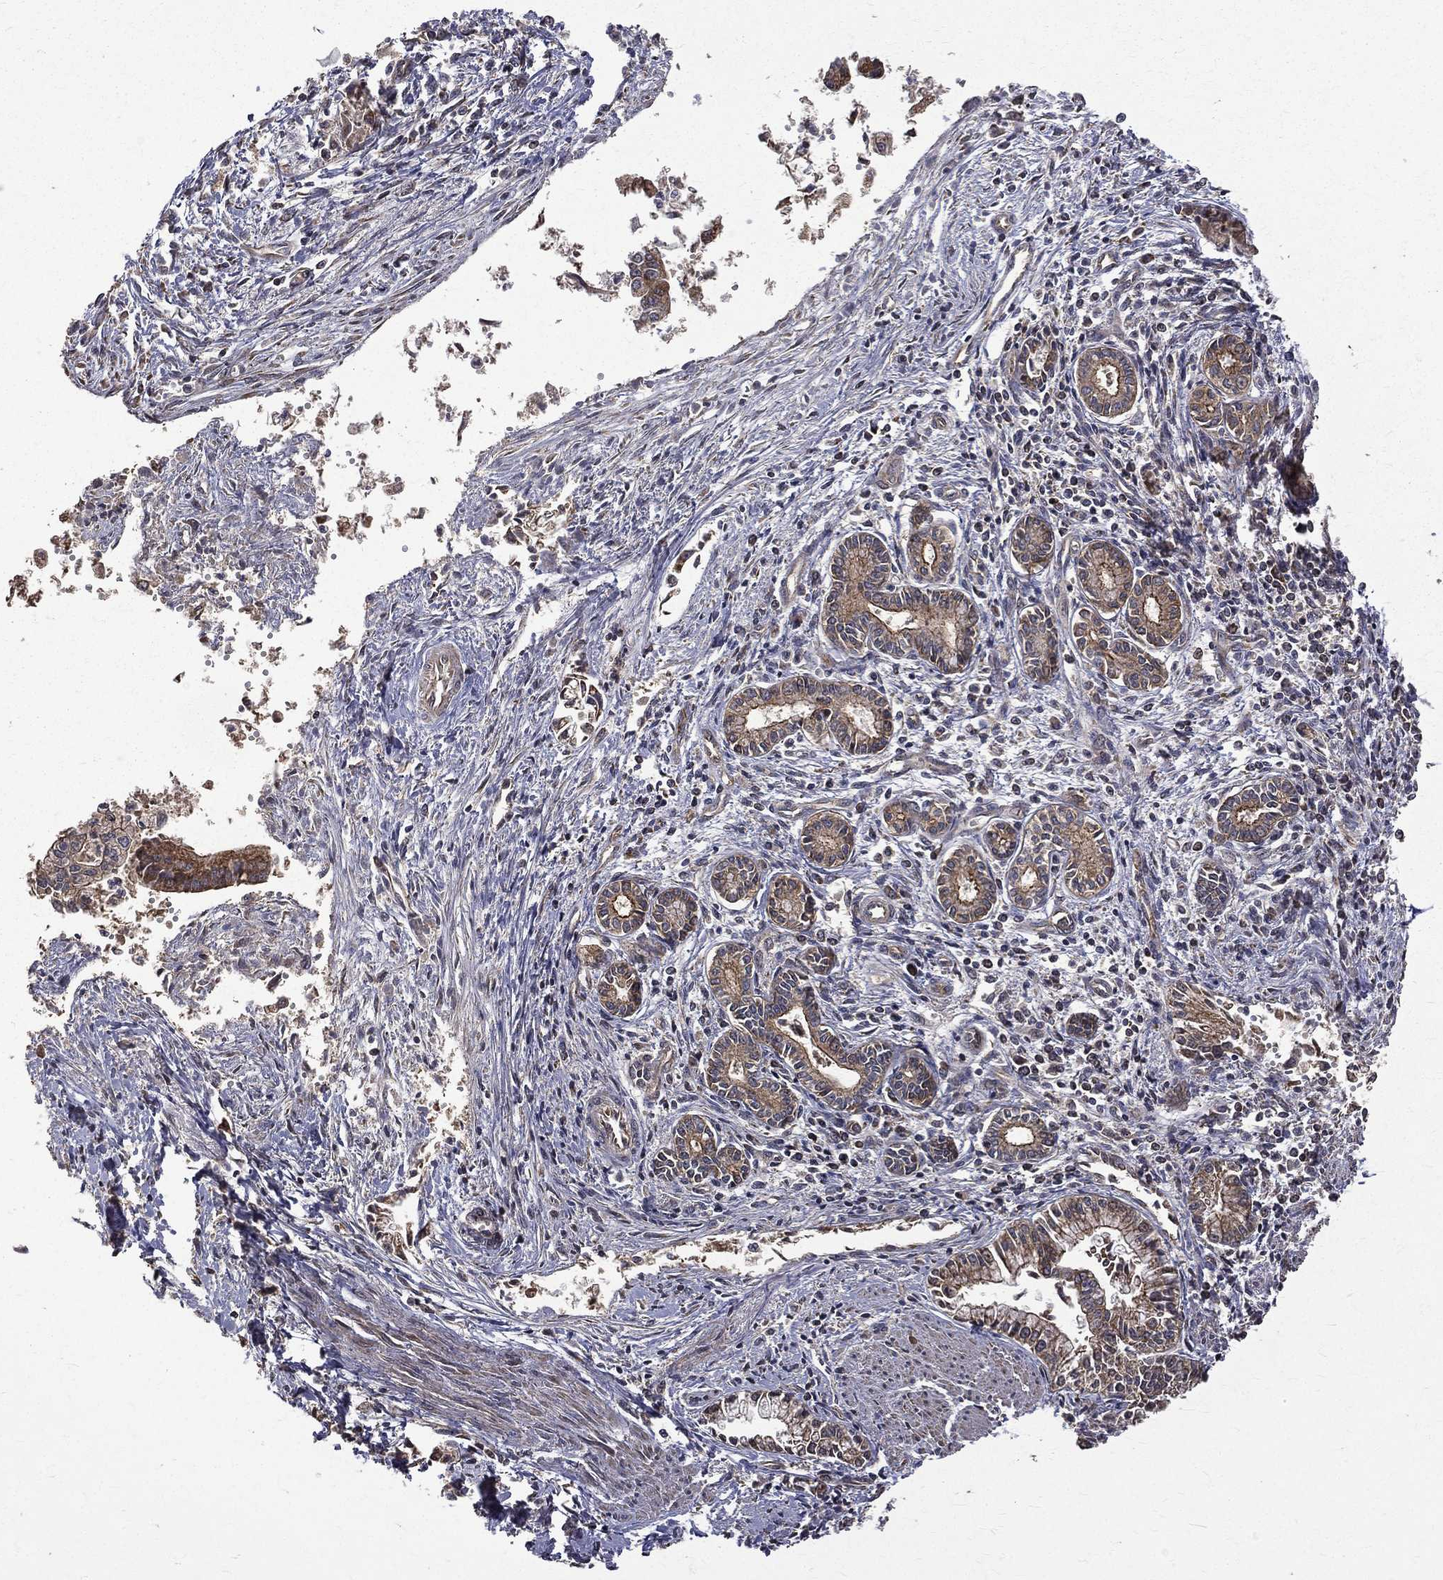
{"staining": {"intensity": "strong", "quantity": "25%-75%", "location": "cytoplasmic/membranous"}, "tissue": "pancreatic cancer", "cell_type": "Tumor cells", "image_type": "cancer", "snomed": [{"axis": "morphology", "description": "Adenocarcinoma, NOS"}, {"axis": "topography", "description": "Pancreas"}], "caption": "The photomicrograph demonstrates staining of pancreatic cancer, revealing strong cytoplasmic/membranous protein positivity (brown color) within tumor cells.", "gene": "RPGR", "patient": {"sex": "female", "age": 65}}